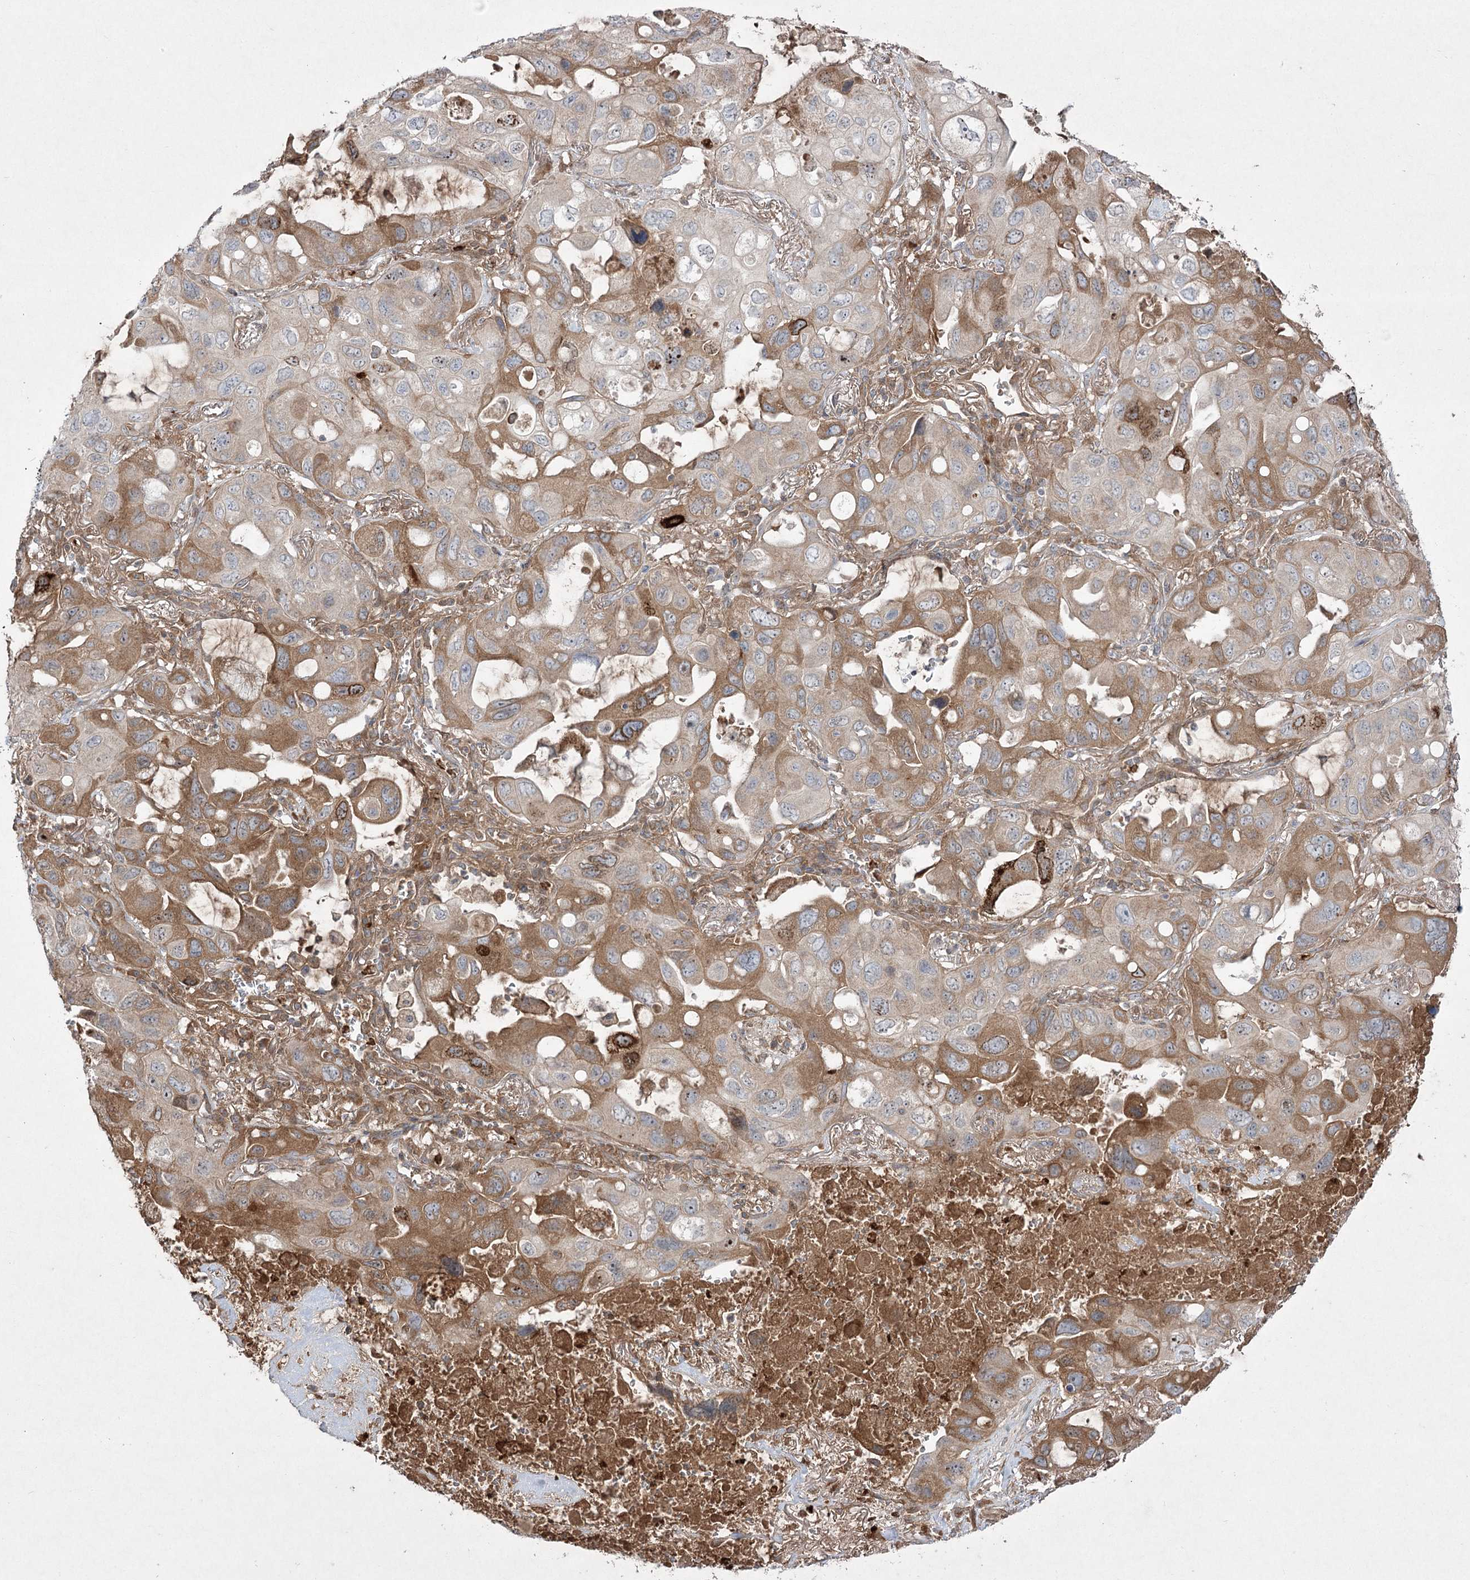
{"staining": {"intensity": "moderate", "quantity": "25%-75%", "location": "cytoplasmic/membranous"}, "tissue": "lung cancer", "cell_type": "Tumor cells", "image_type": "cancer", "snomed": [{"axis": "morphology", "description": "Squamous cell carcinoma, NOS"}, {"axis": "topography", "description": "Lung"}], "caption": "A brown stain labels moderate cytoplasmic/membranous expression of a protein in human lung squamous cell carcinoma tumor cells.", "gene": "PLEKHA5", "patient": {"sex": "female", "age": 73}}